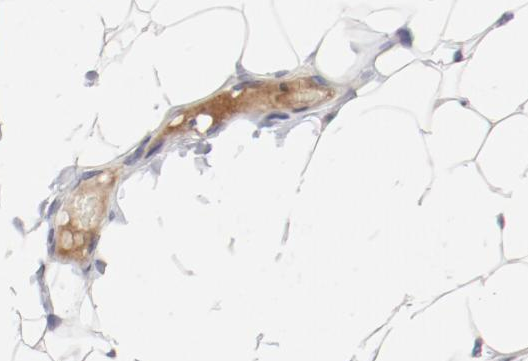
{"staining": {"intensity": "negative", "quantity": "none", "location": "none"}, "tissue": "adipose tissue", "cell_type": "Adipocytes", "image_type": "normal", "snomed": [{"axis": "morphology", "description": "Normal tissue, NOS"}, {"axis": "topography", "description": "Soft tissue"}], "caption": "Immunohistochemical staining of normal human adipose tissue shows no significant staining in adipocytes.", "gene": "FSCB", "patient": {"sex": "male", "age": 26}}